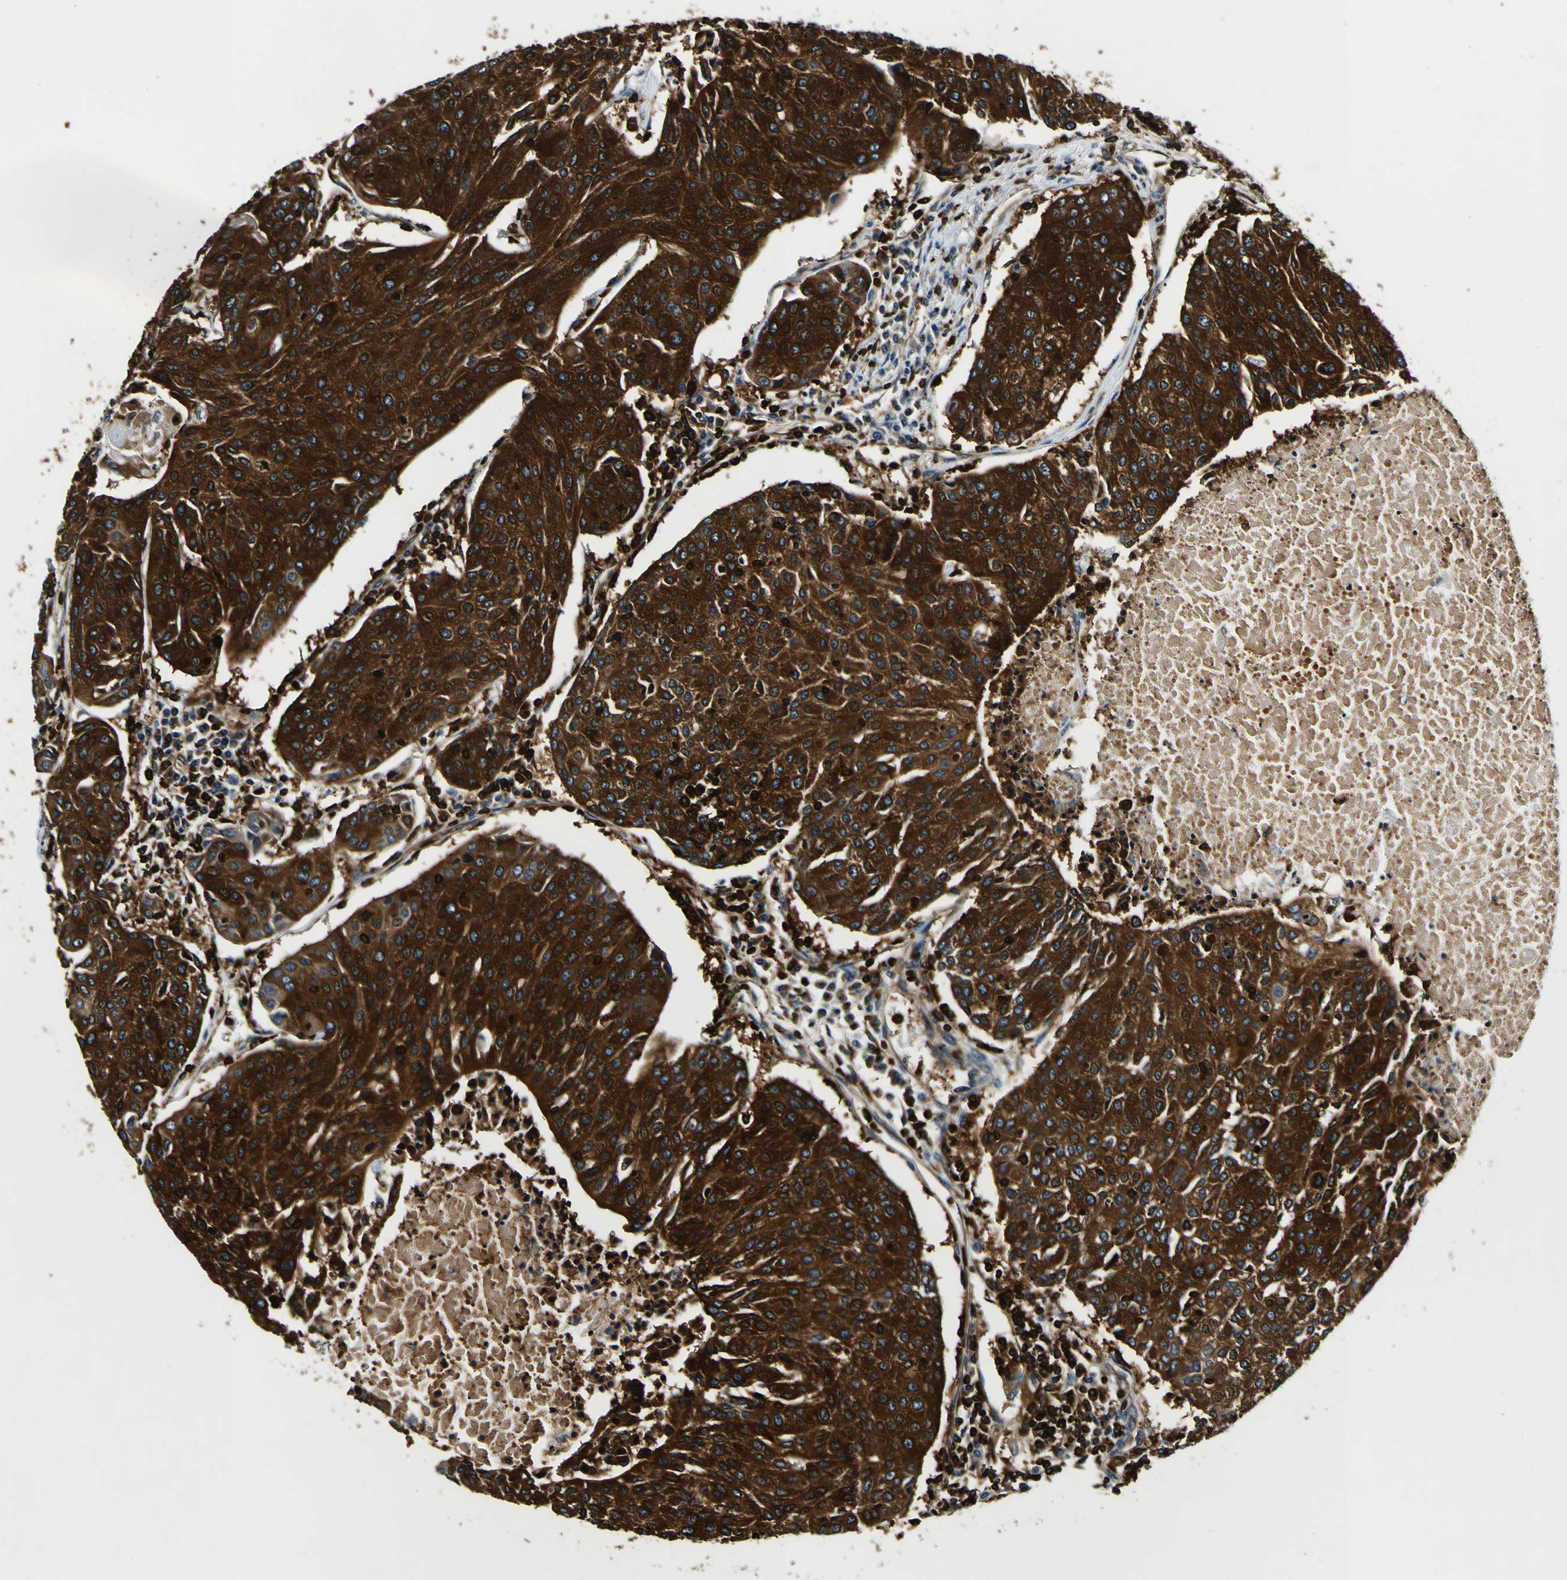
{"staining": {"intensity": "strong", "quantity": ">75%", "location": "cytoplasmic/membranous"}, "tissue": "urothelial cancer", "cell_type": "Tumor cells", "image_type": "cancer", "snomed": [{"axis": "morphology", "description": "Urothelial carcinoma, High grade"}, {"axis": "topography", "description": "Urinary bladder"}], "caption": "Protein staining of high-grade urothelial carcinoma tissue exhibits strong cytoplasmic/membranous expression in approximately >75% of tumor cells. Using DAB (3,3'-diaminobenzidine) (brown) and hematoxylin (blue) stains, captured at high magnification using brightfield microscopy.", "gene": "RHOT2", "patient": {"sex": "female", "age": 85}}